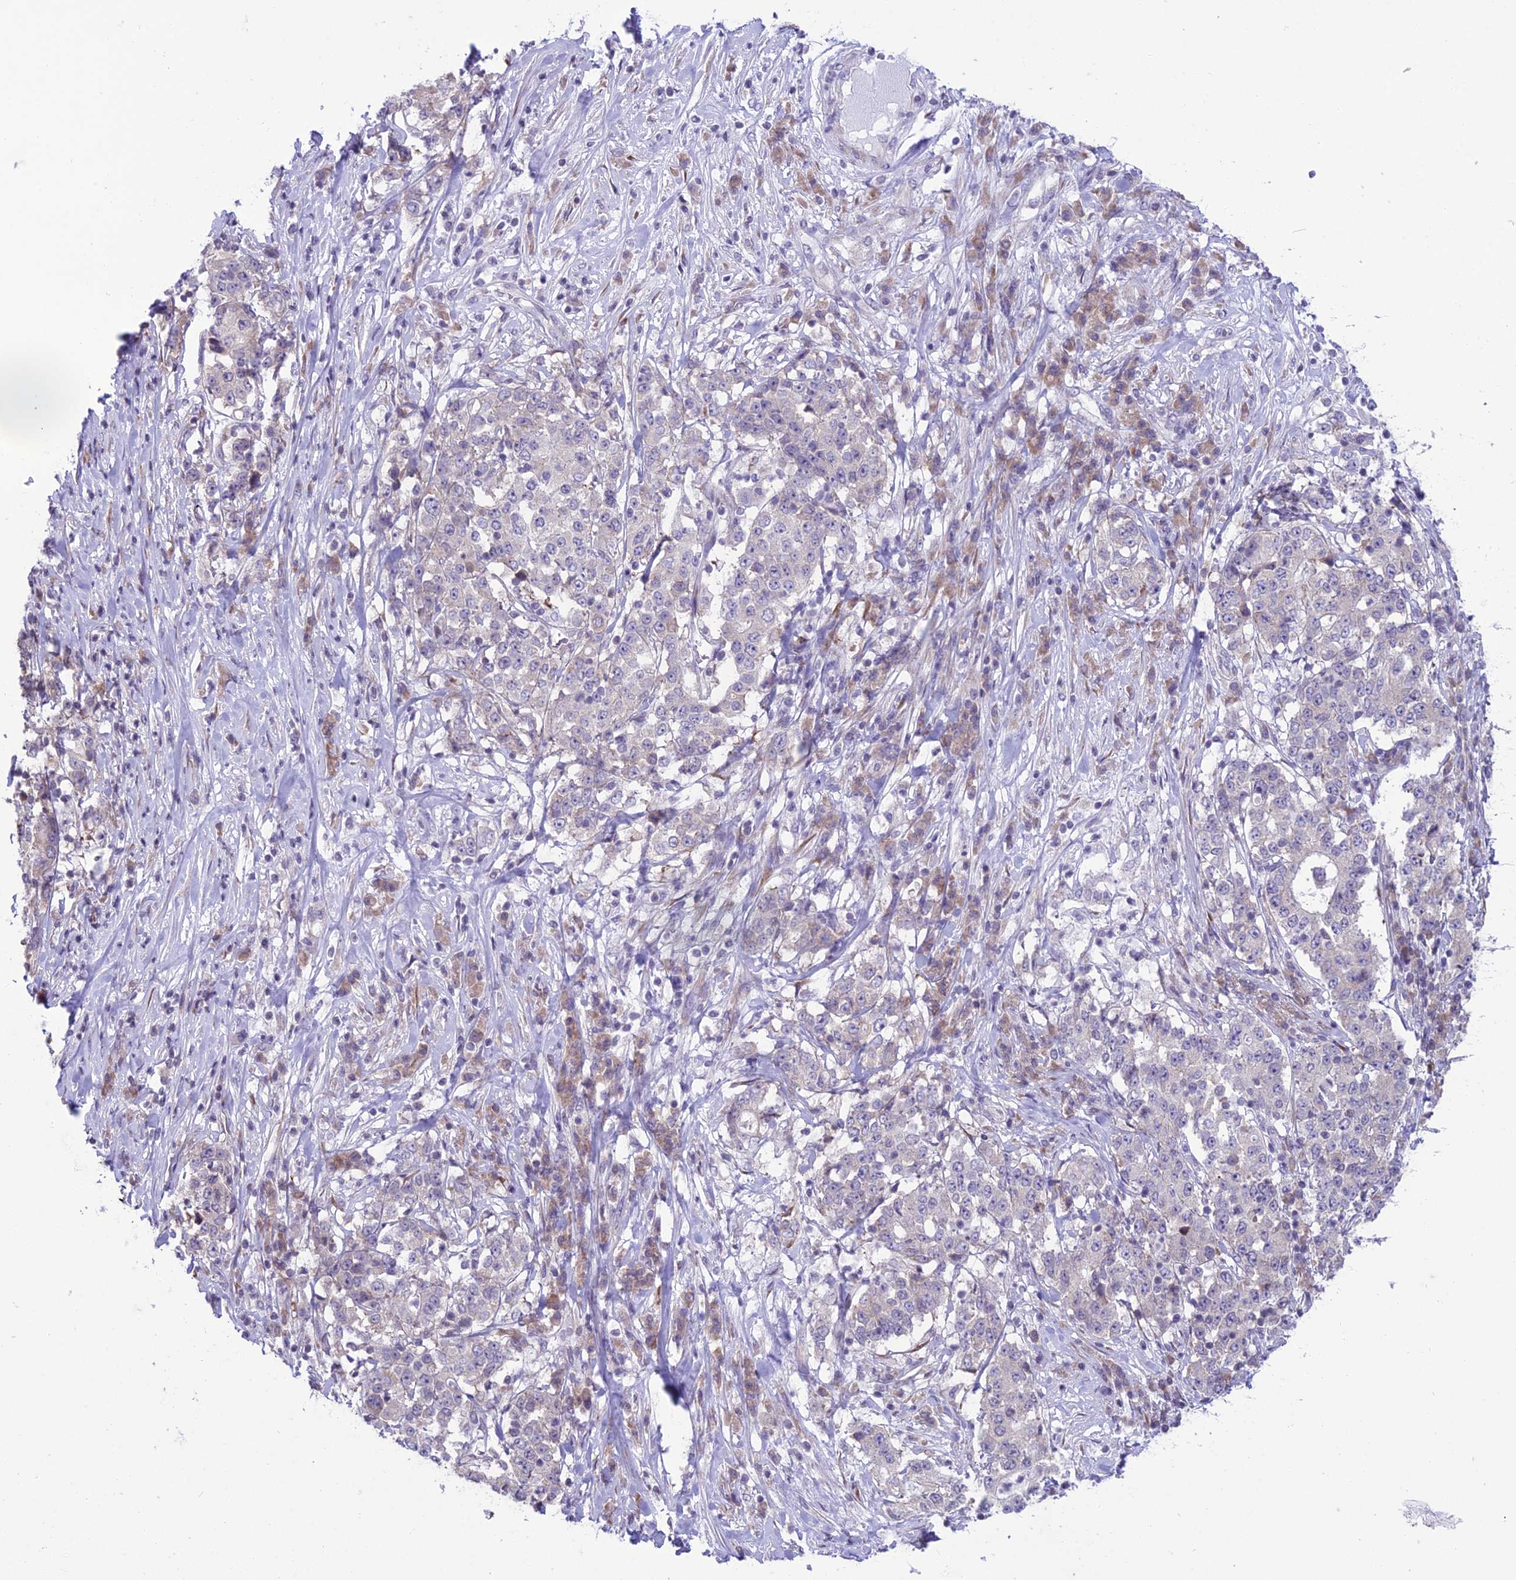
{"staining": {"intensity": "negative", "quantity": "none", "location": "none"}, "tissue": "stomach cancer", "cell_type": "Tumor cells", "image_type": "cancer", "snomed": [{"axis": "morphology", "description": "Adenocarcinoma, NOS"}, {"axis": "topography", "description": "Stomach"}], "caption": "Human adenocarcinoma (stomach) stained for a protein using immunohistochemistry (IHC) exhibits no positivity in tumor cells.", "gene": "RPS26", "patient": {"sex": "male", "age": 59}}